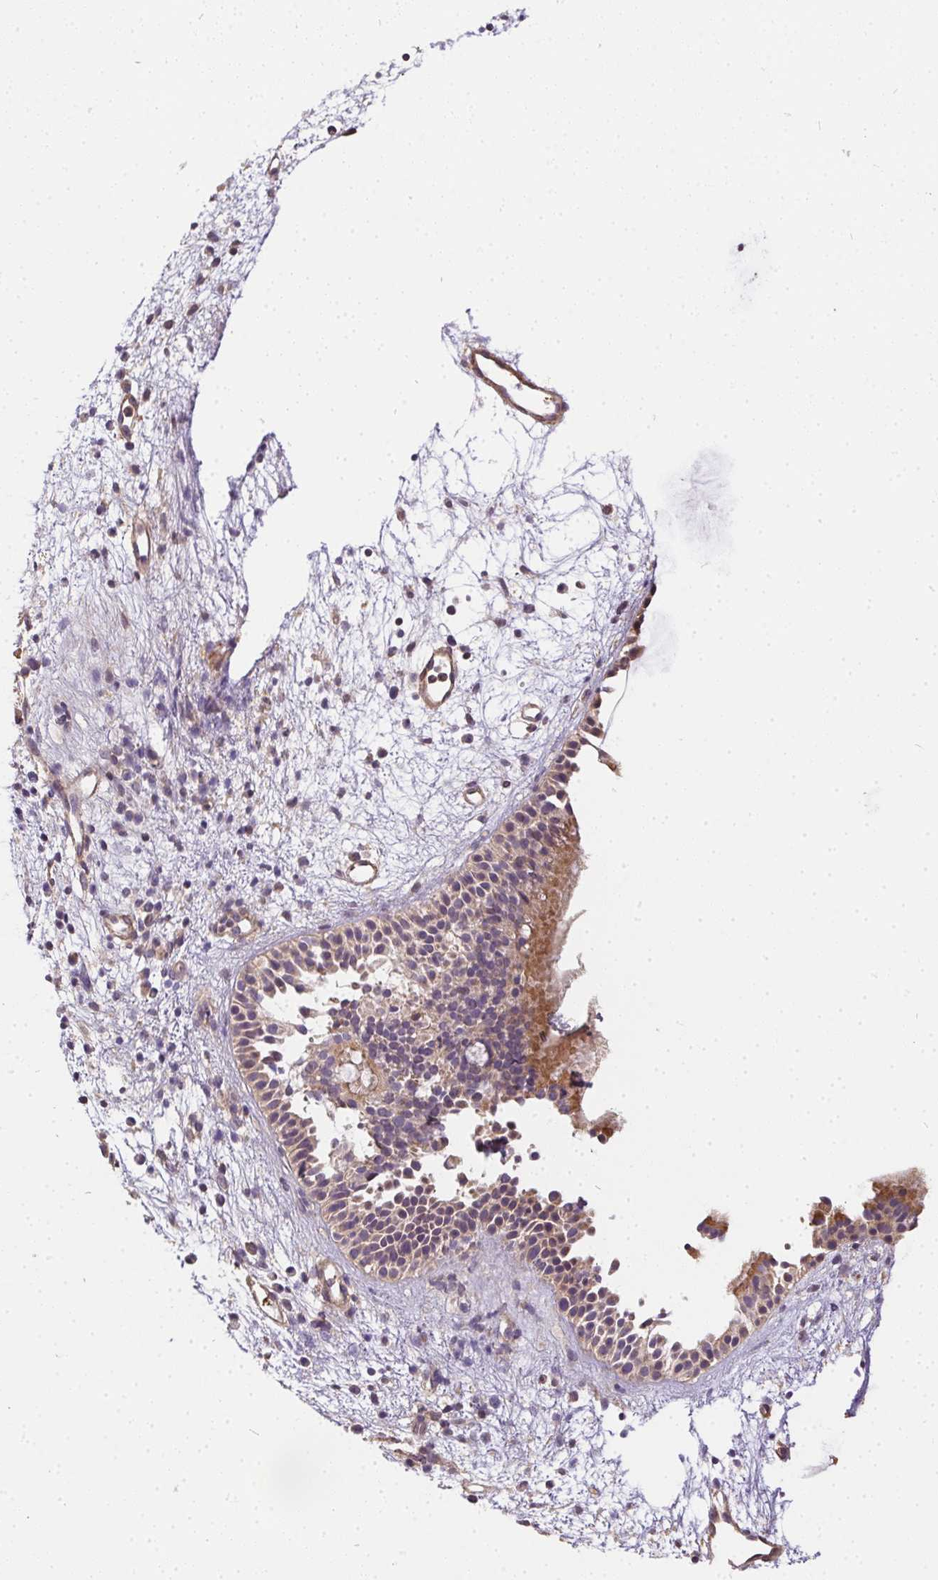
{"staining": {"intensity": "moderate", "quantity": "25%-75%", "location": "cytoplasmic/membranous"}, "tissue": "nasopharynx", "cell_type": "Respiratory epithelial cells", "image_type": "normal", "snomed": [{"axis": "morphology", "description": "Normal tissue, NOS"}, {"axis": "topography", "description": "Nasopharynx"}], "caption": "Brown immunohistochemical staining in benign nasopharynx reveals moderate cytoplasmic/membranous positivity in approximately 25%-75% of respiratory epithelial cells. The protein of interest is stained brown, and the nuclei are stained in blue (DAB IHC with brightfield microscopy, high magnification).", "gene": "REV3L", "patient": {"sex": "male", "age": 77}}